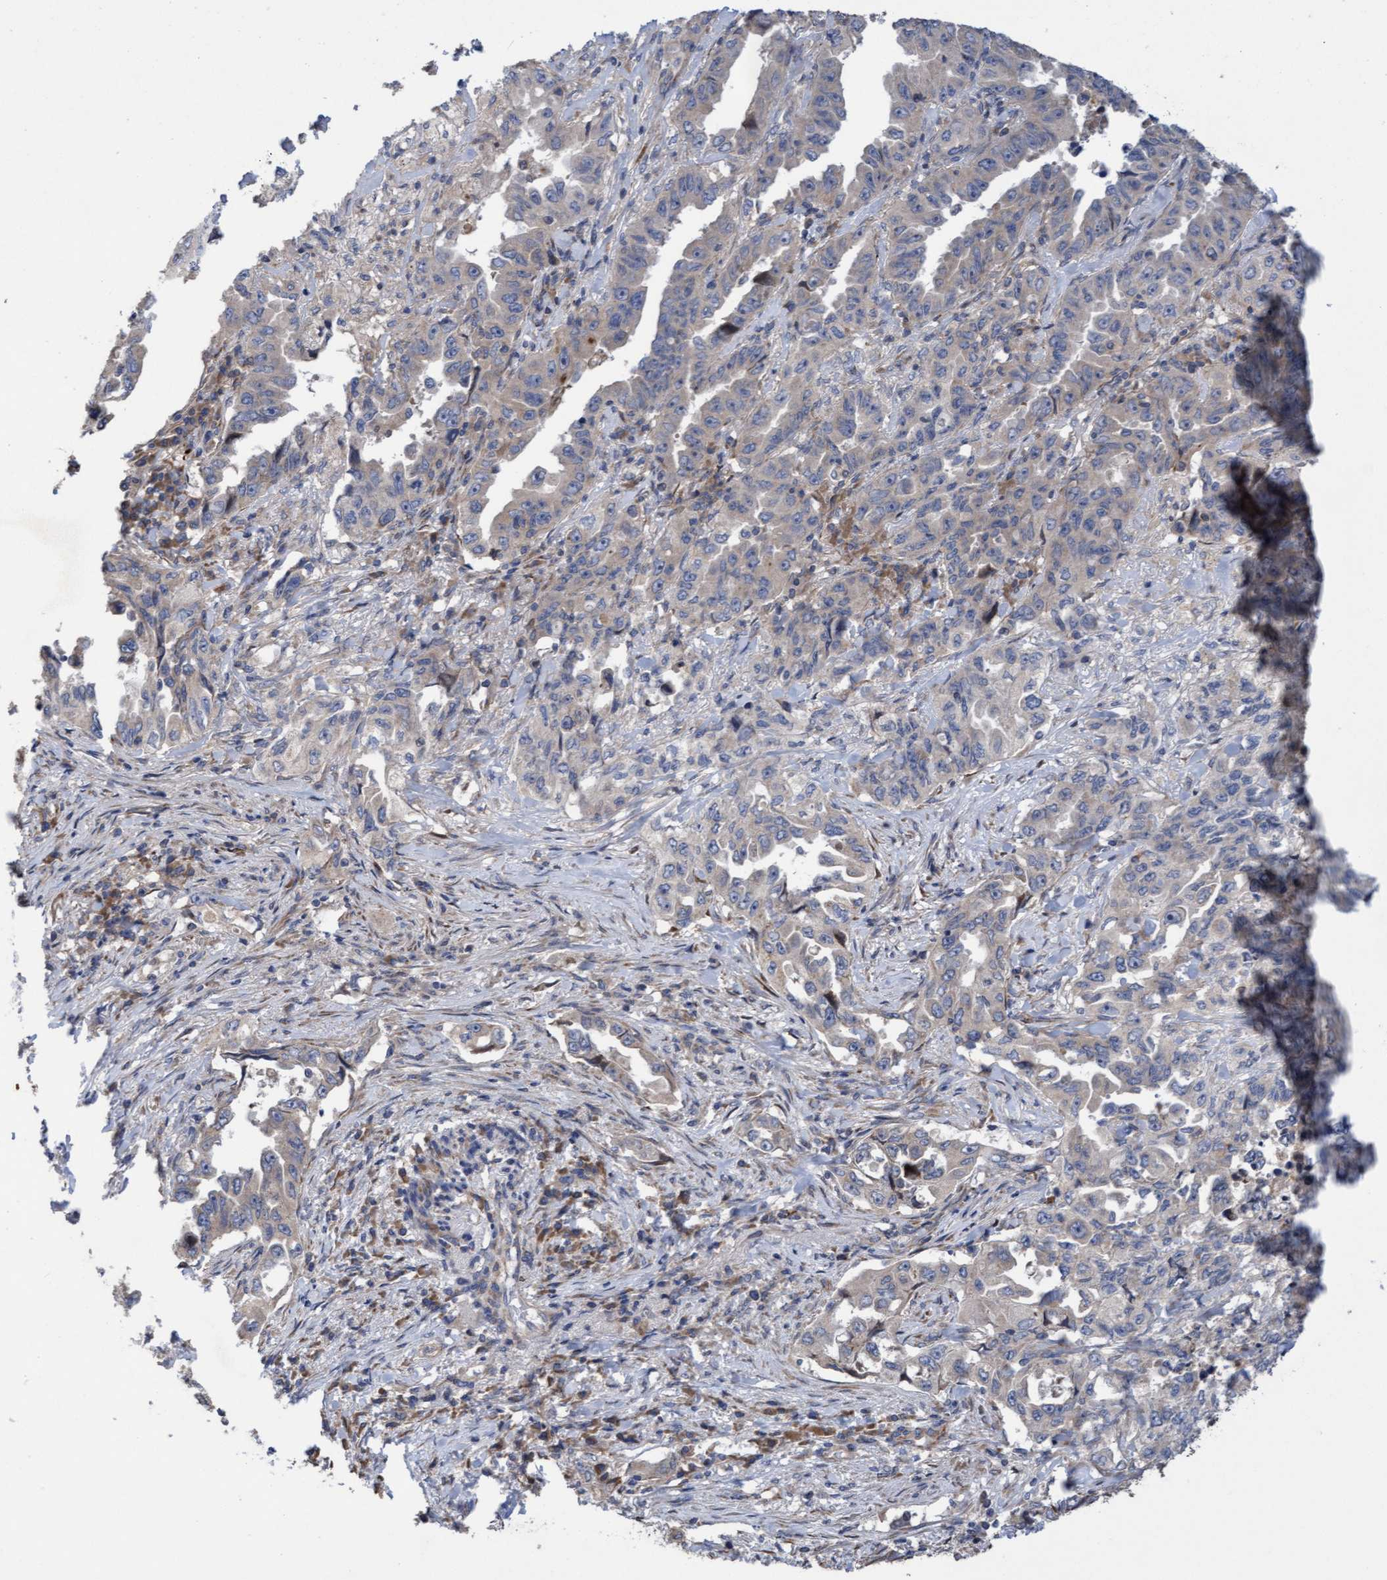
{"staining": {"intensity": "negative", "quantity": "none", "location": "none"}, "tissue": "lung cancer", "cell_type": "Tumor cells", "image_type": "cancer", "snomed": [{"axis": "morphology", "description": "Adenocarcinoma, NOS"}, {"axis": "topography", "description": "Lung"}], "caption": "The photomicrograph shows no staining of tumor cells in adenocarcinoma (lung).", "gene": "ELP5", "patient": {"sex": "female", "age": 51}}